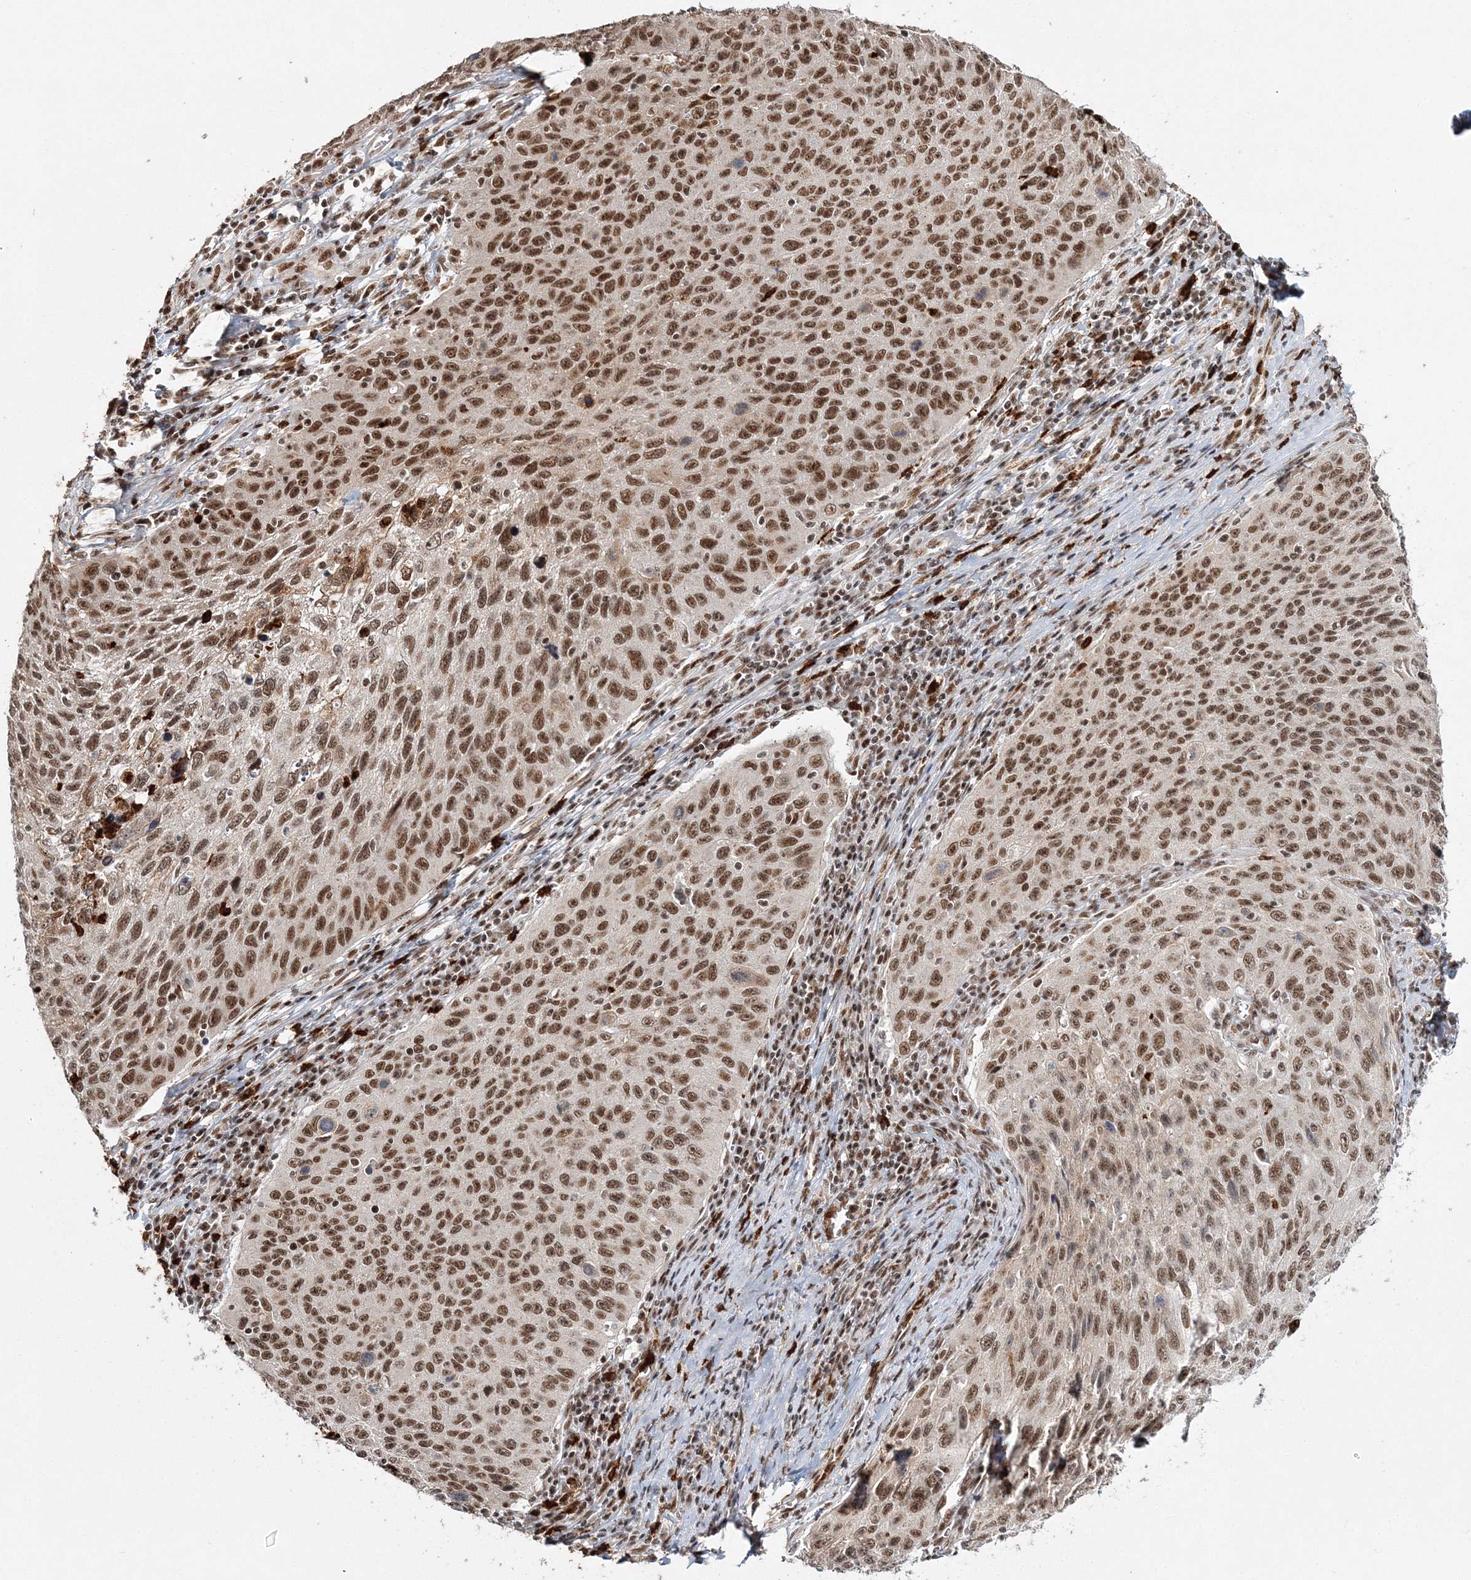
{"staining": {"intensity": "strong", "quantity": ">75%", "location": "nuclear"}, "tissue": "cervical cancer", "cell_type": "Tumor cells", "image_type": "cancer", "snomed": [{"axis": "morphology", "description": "Squamous cell carcinoma, NOS"}, {"axis": "topography", "description": "Cervix"}], "caption": "Immunohistochemical staining of squamous cell carcinoma (cervical) exhibits high levels of strong nuclear expression in about >75% of tumor cells.", "gene": "QRICH1", "patient": {"sex": "female", "age": 53}}